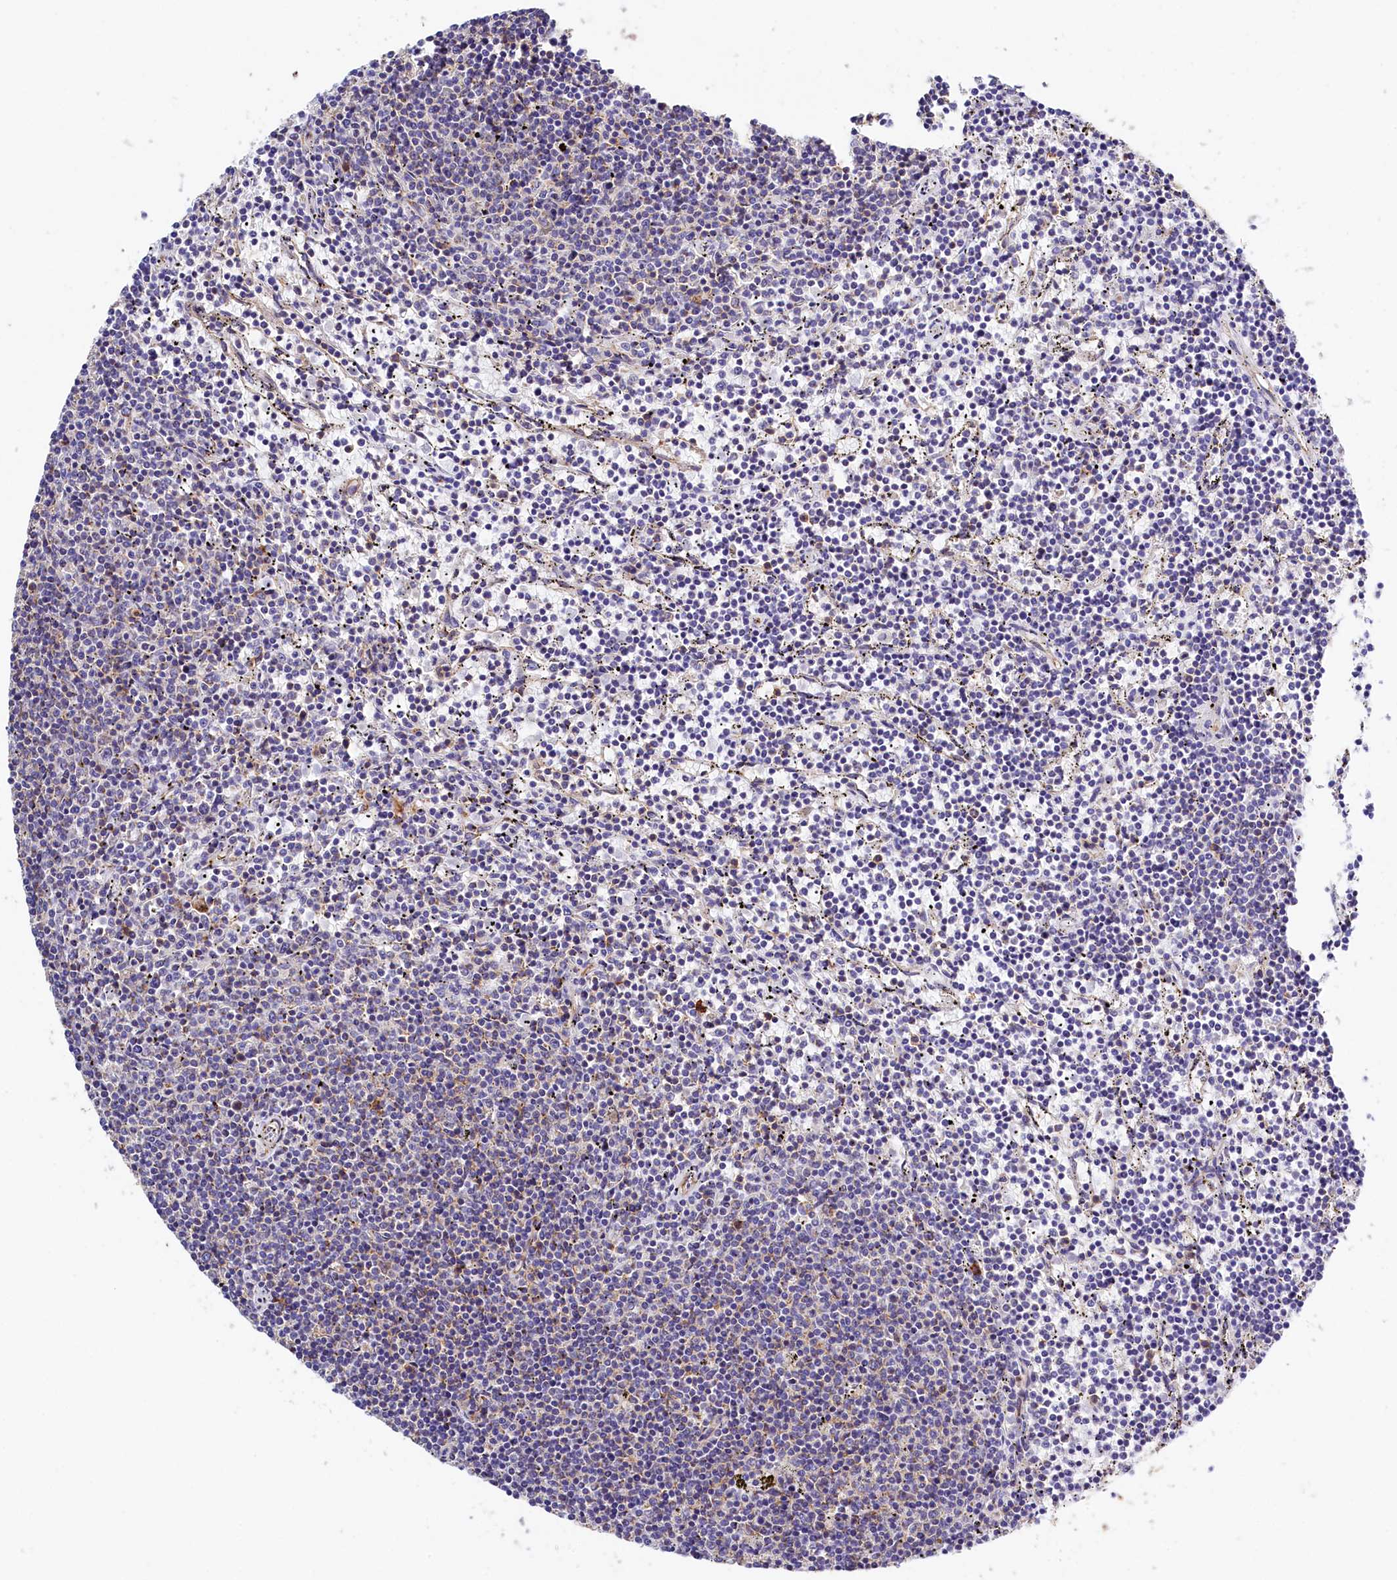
{"staining": {"intensity": "negative", "quantity": "none", "location": "none"}, "tissue": "lymphoma", "cell_type": "Tumor cells", "image_type": "cancer", "snomed": [{"axis": "morphology", "description": "Malignant lymphoma, non-Hodgkin's type, Low grade"}, {"axis": "topography", "description": "Spleen"}], "caption": "The image exhibits no significant staining in tumor cells of malignant lymphoma, non-Hodgkin's type (low-grade).", "gene": "ATP2B4", "patient": {"sex": "female", "age": 50}}